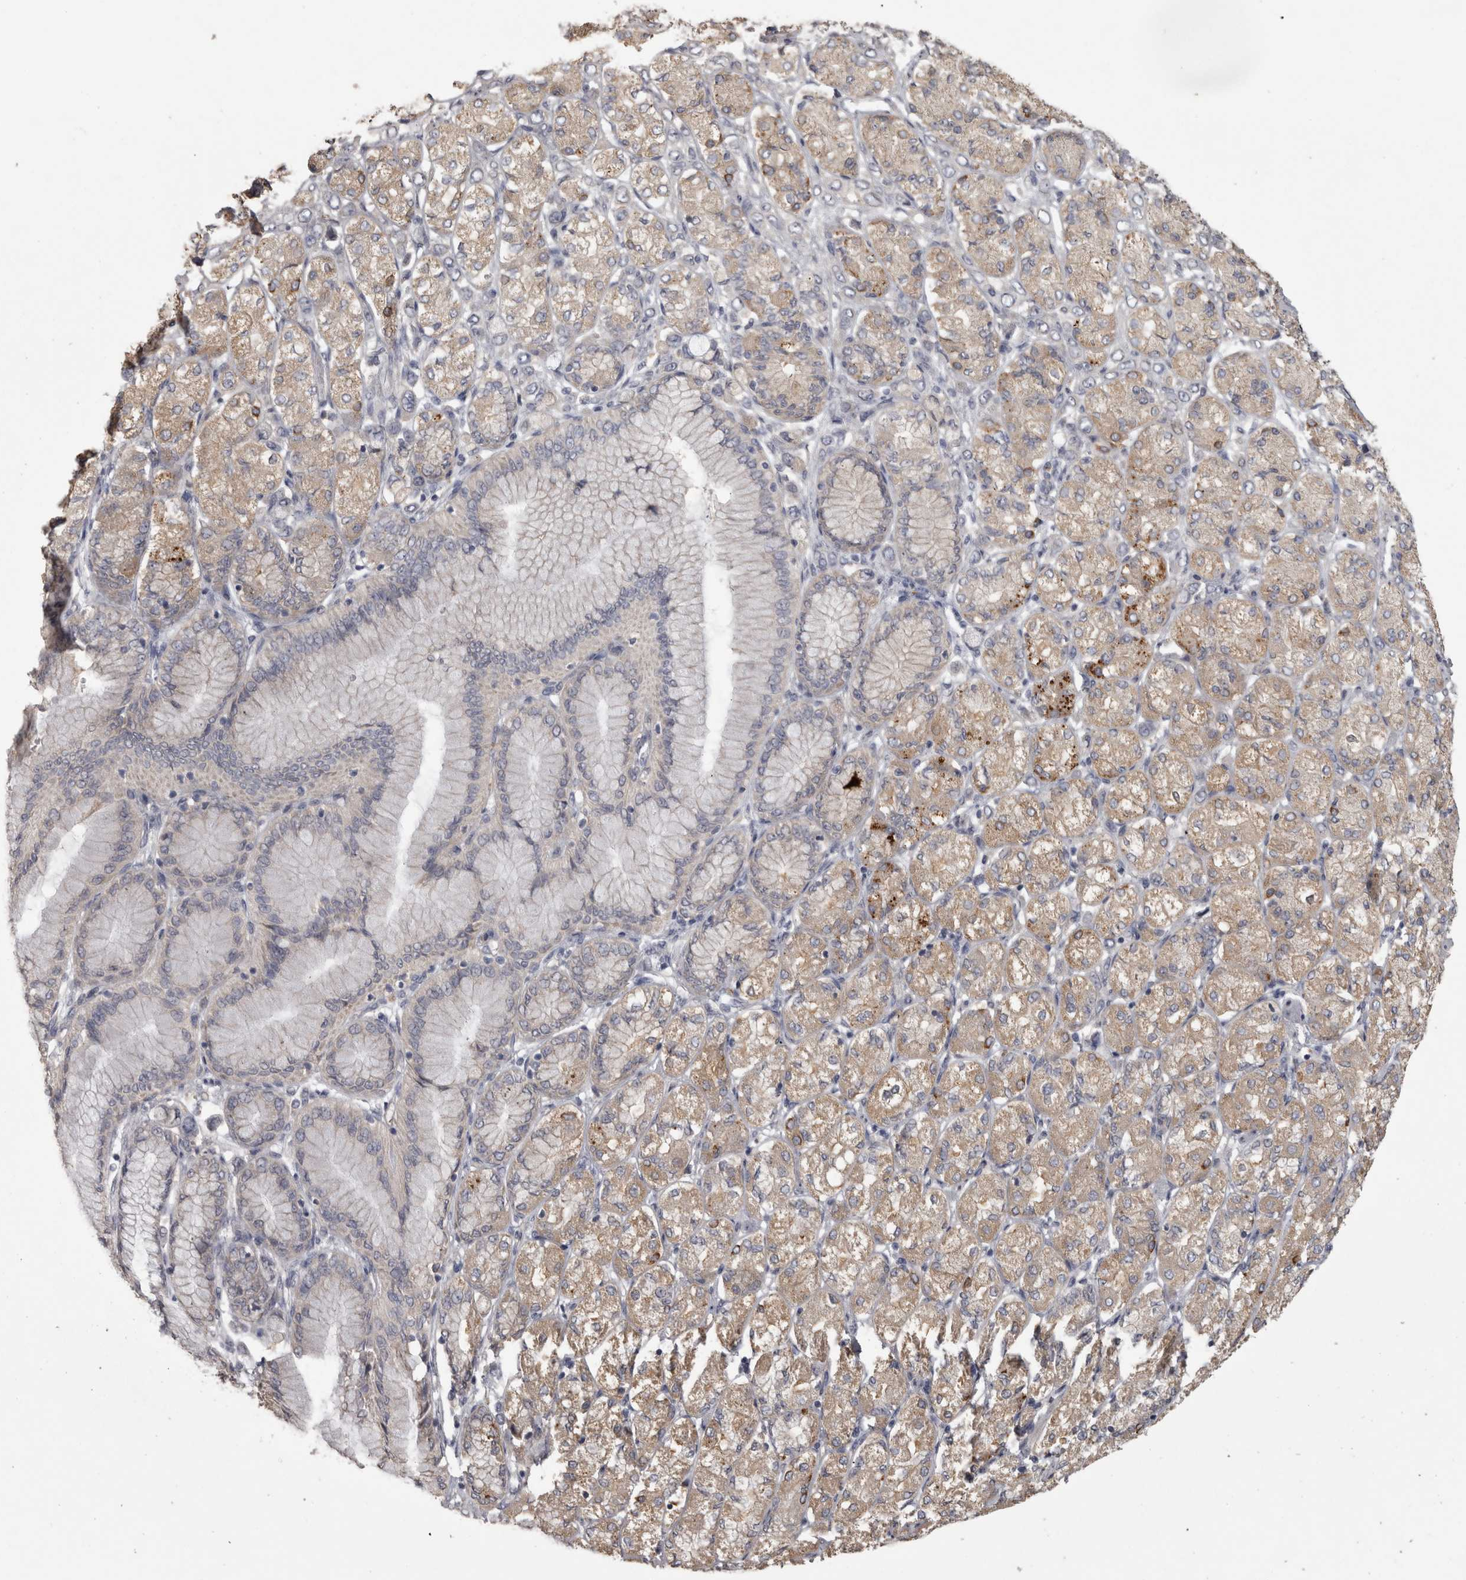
{"staining": {"intensity": "weak", "quantity": ">75%", "location": "cytoplasmic/membranous"}, "tissue": "stomach cancer", "cell_type": "Tumor cells", "image_type": "cancer", "snomed": [{"axis": "morphology", "description": "Adenocarcinoma, NOS"}, {"axis": "topography", "description": "Stomach"}], "caption": "Protein expression analysis of stomach cancer demonstrates weak cytoplasmic/membranous staining in about >75% of tumor cells.", "gene": "RAB29", "patient": {"sex": "female", "age": 65}}